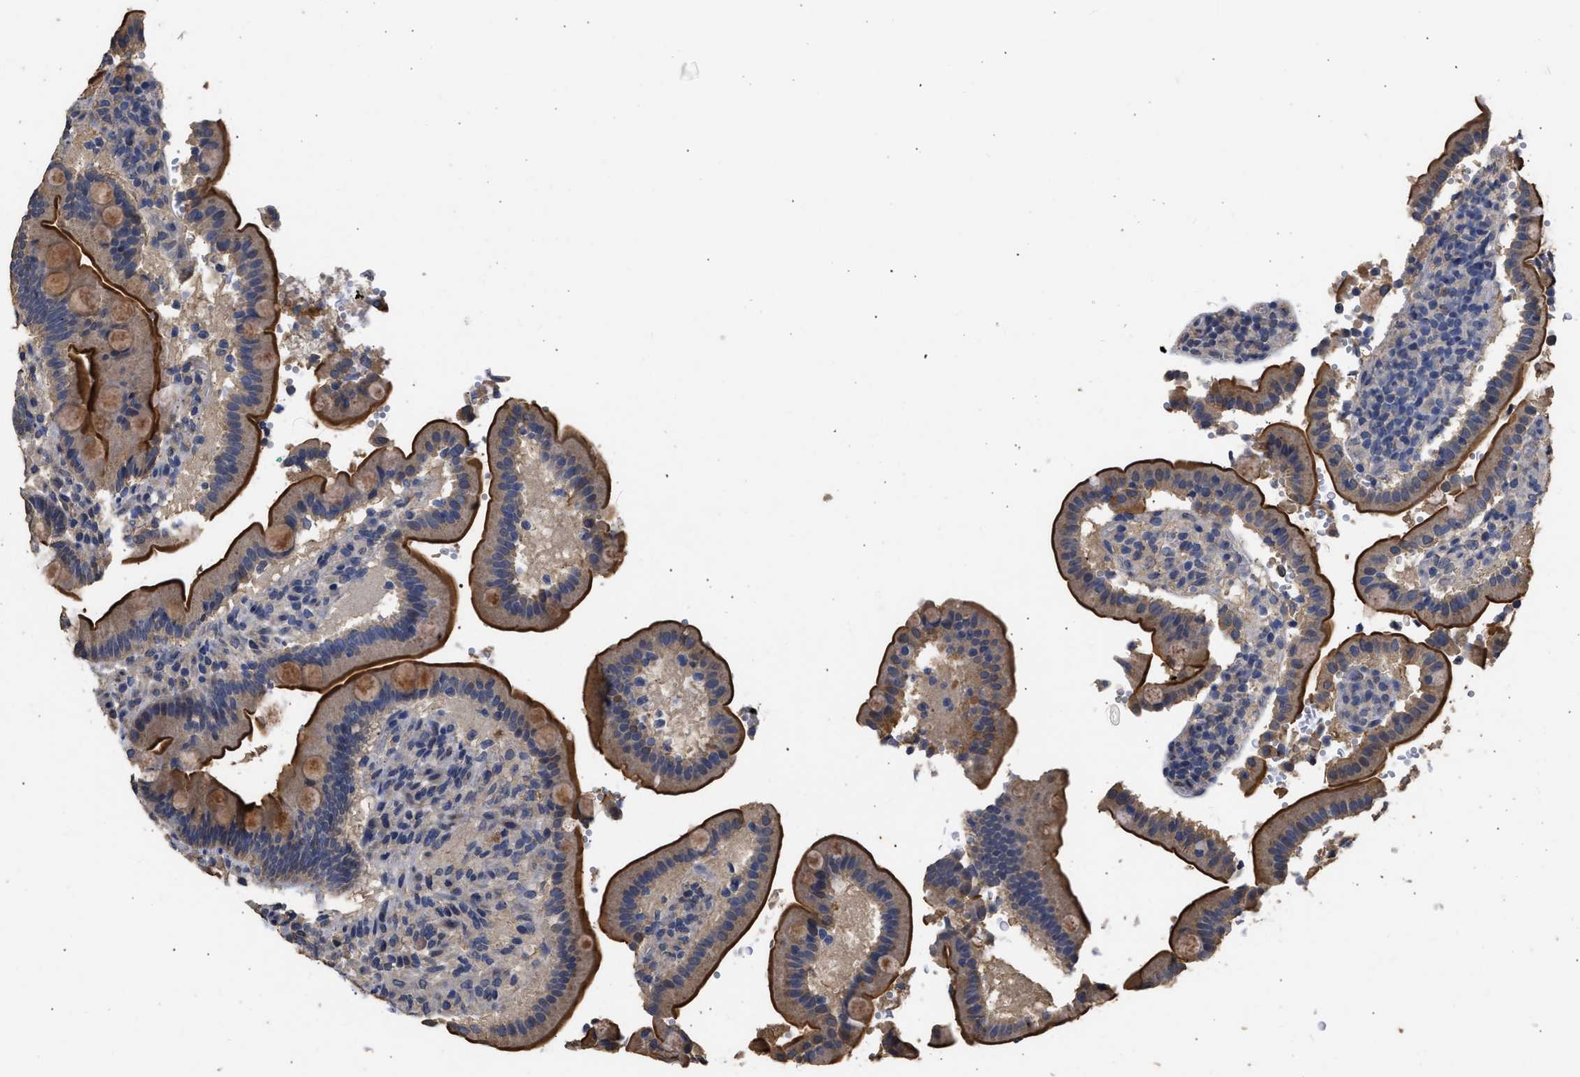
{"staining": {"intensity": "strong", "quantity": ">75%", "location": "cytoplasmic/membranous"}, "tissue": "duodenum", "cell_type": "Glandular cells", "image_type": "normal", "snomed": [{"axis": "morphology", "description": "Normal tissue, NOS"}, {"axis": "topography", "description": "Small intestine, NOS"}], "caption": "This image displays normal duodenum stained with immunohistochemistry to label a protein in brown. The cytoplasmic/membranous of glandular cells show strong positivity for the protein. Nuclei are counter-stained blue.", "gene": "SPINT2", "patient": {"sex": "female", "age": 71}}